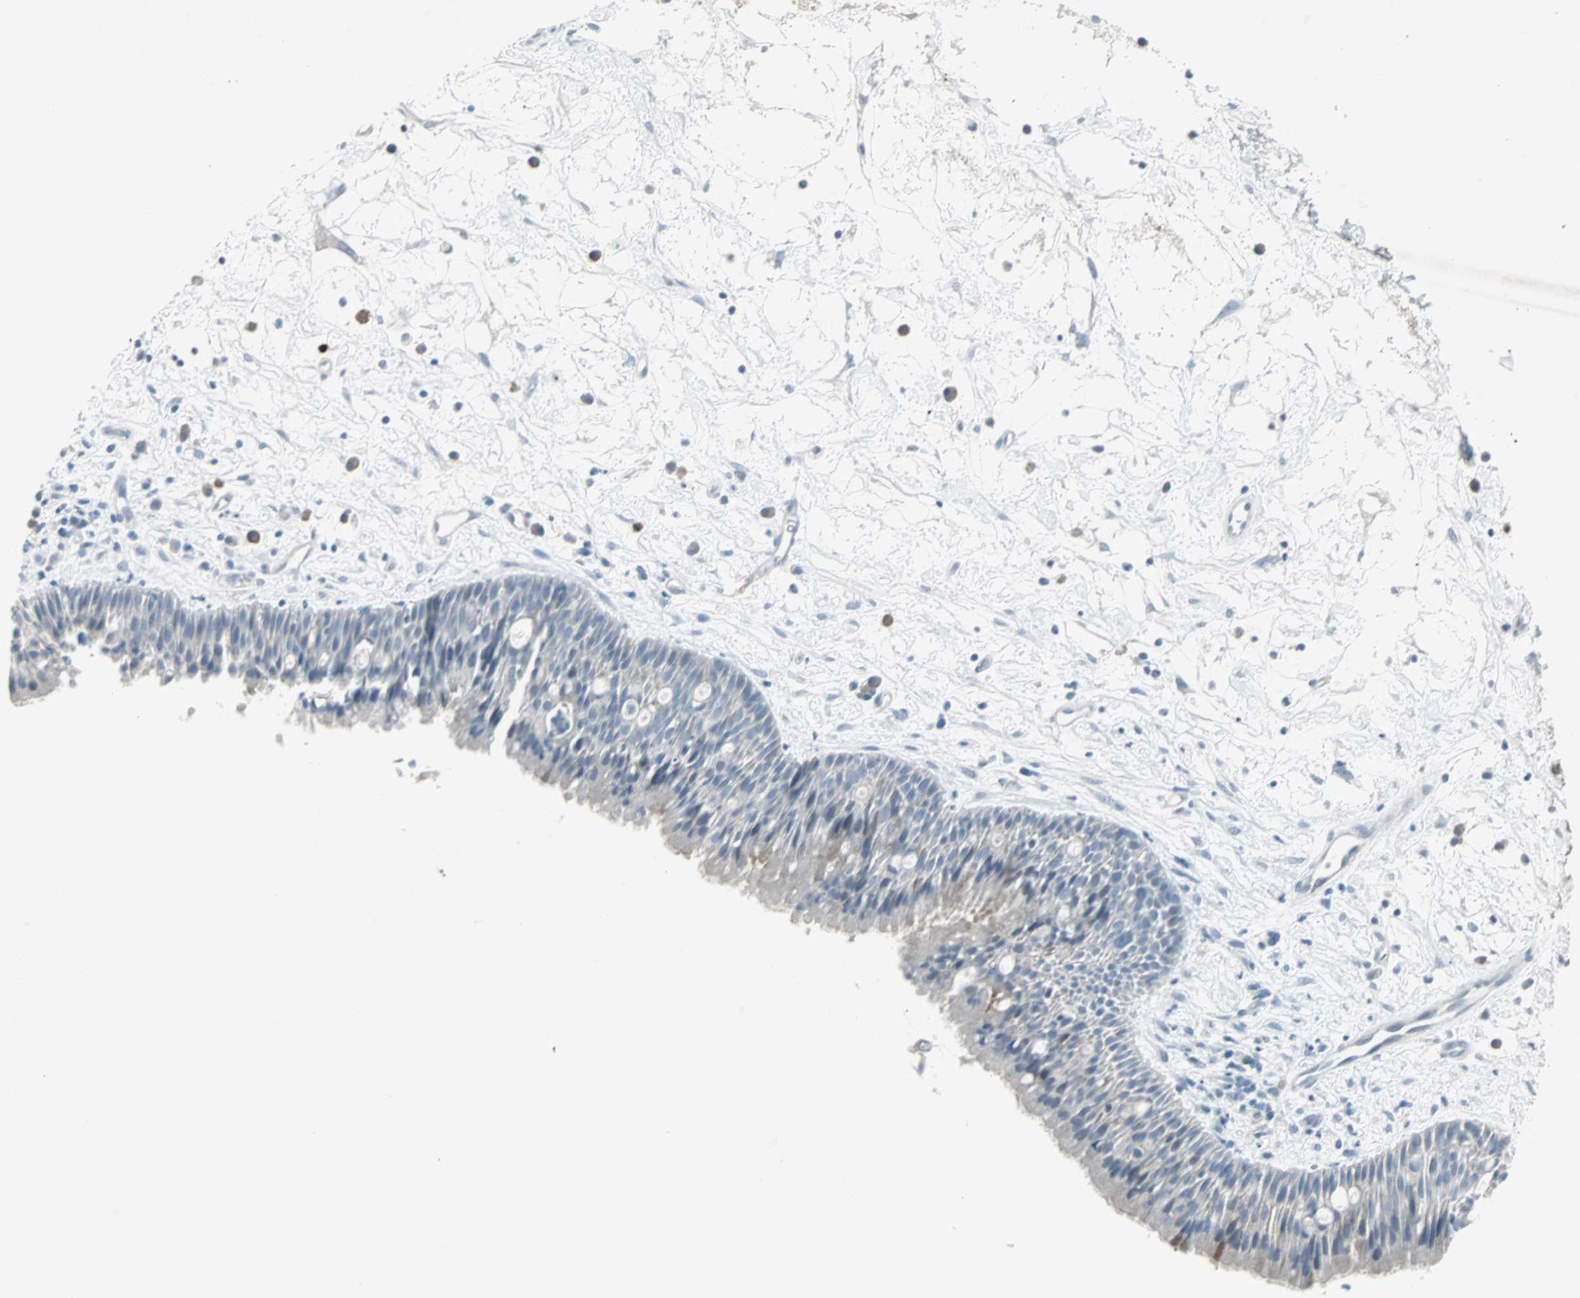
{"staining": {"intensity": "negative", "quantity": "none", "location": "none"}, "tissue": "nasopharynx", "cell_type": "Respiratory epithelial cells", "image_type": "normal", "snomed": [{"axis": "morphology", "description": "Normal tissue, NOS"}, {"axis": "topography", "description": "Nasopharynx"}], "caption": "The histopathology image demonstrates no significant expression in respiratory epithelial cells of nasopharynx.", "gene": "LANCL3", "patient": {"sex": "male", "age": 13}}